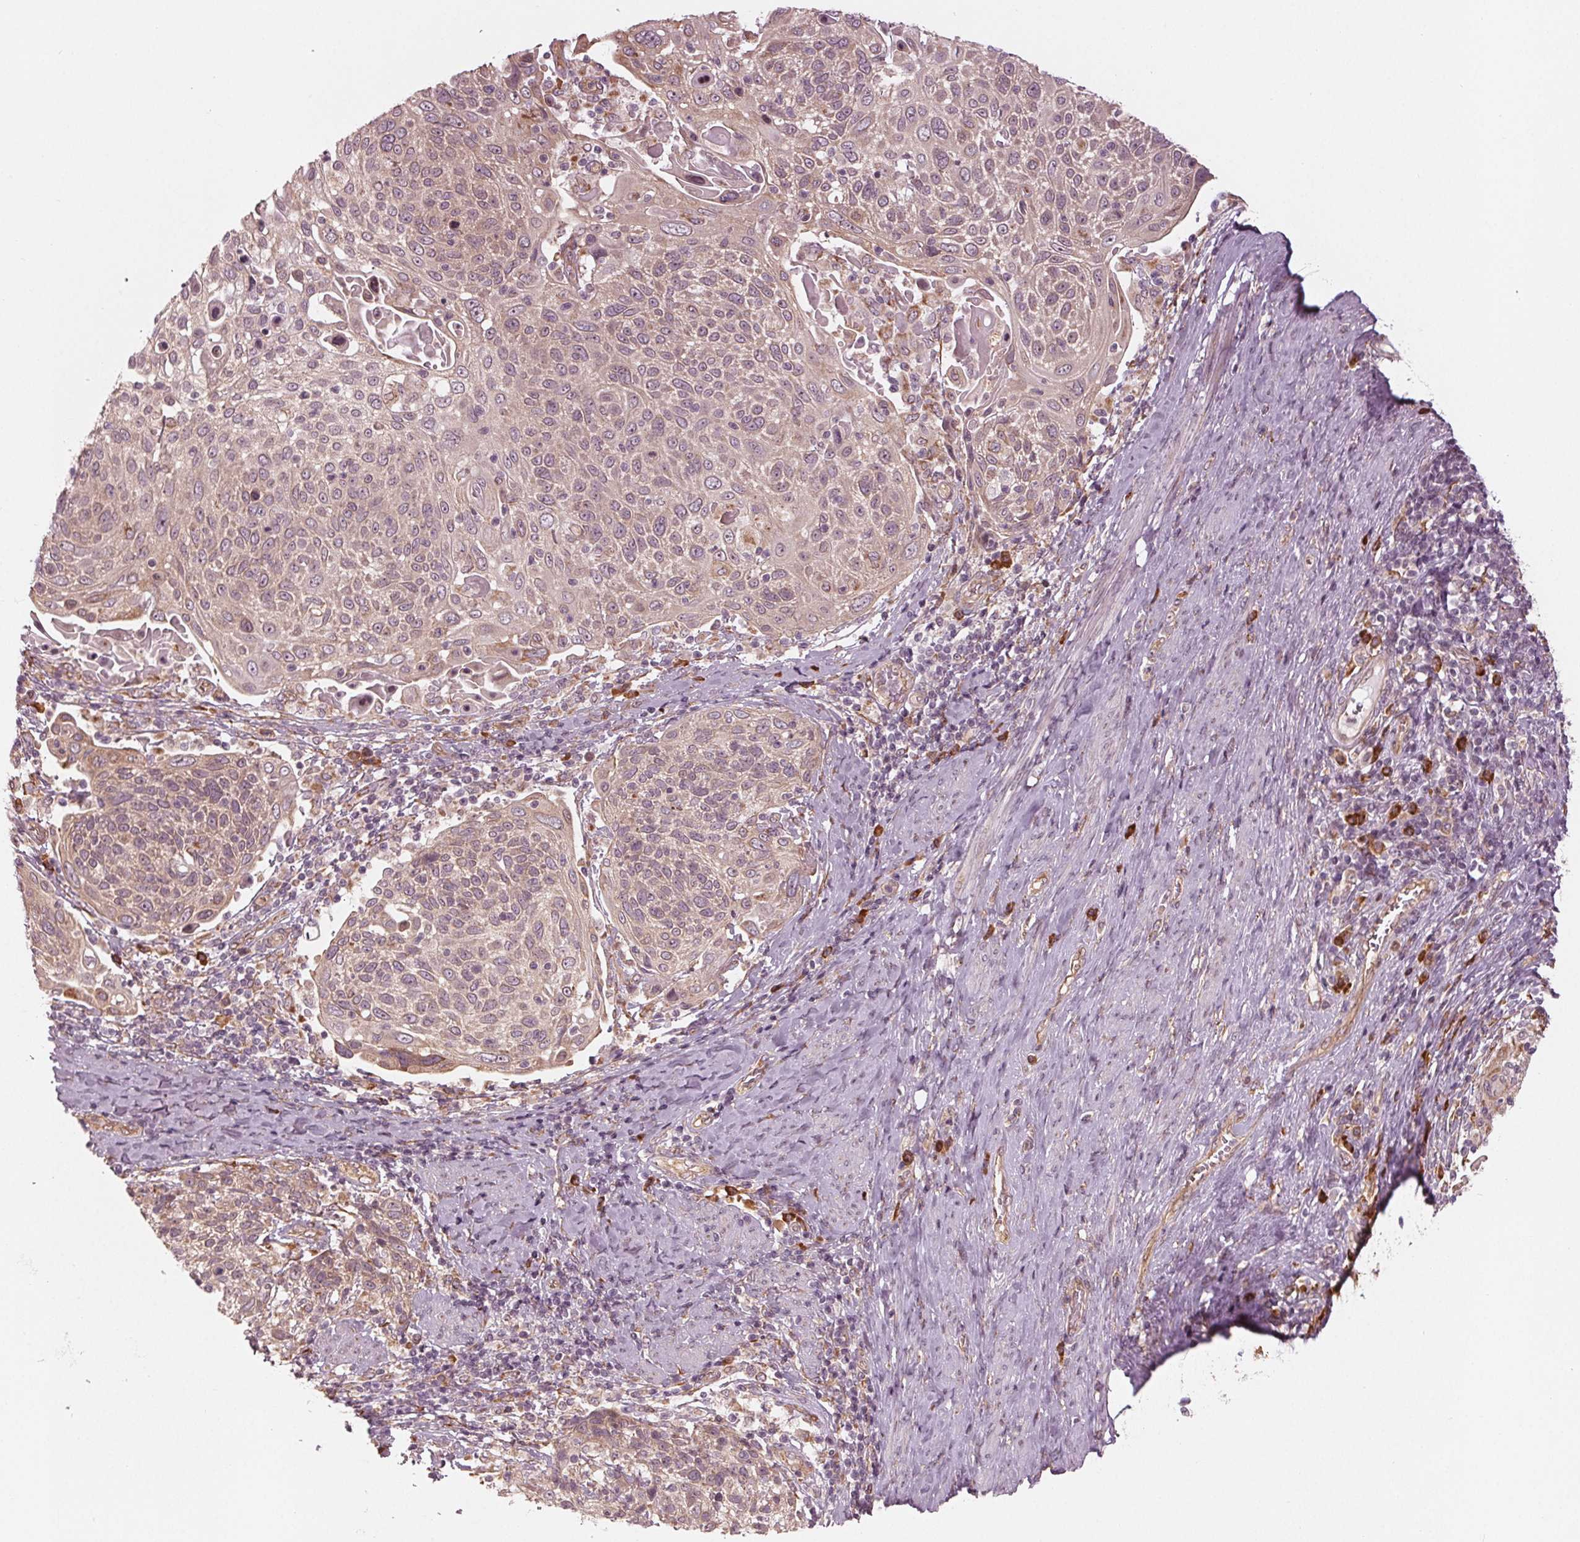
{"staining": {"intensity": "weak", "quantity": ">75%", "location": "cytoplasmic/membranous"}, "tissue": "cervical cancer", "cell_type": "Tumor cells", "image_type": "cancer", "snomed": [{"axis": "morphology", "description": "Squamous cell carcinoma, NOS"}, {"axis": "topography", "description": "Cervix"}], "caption": "Protein expression by immunohistochemistry (IHC) demonstrates weak cytoplasmic/membranous expression in about >75% of tumor cells in cervical squamous cell carcinoma. (brown staining indicates protein expression, while blue staining denotes nuclei).", "gene": "CMIP", "patient": {"sex": "female", "age": 61}}